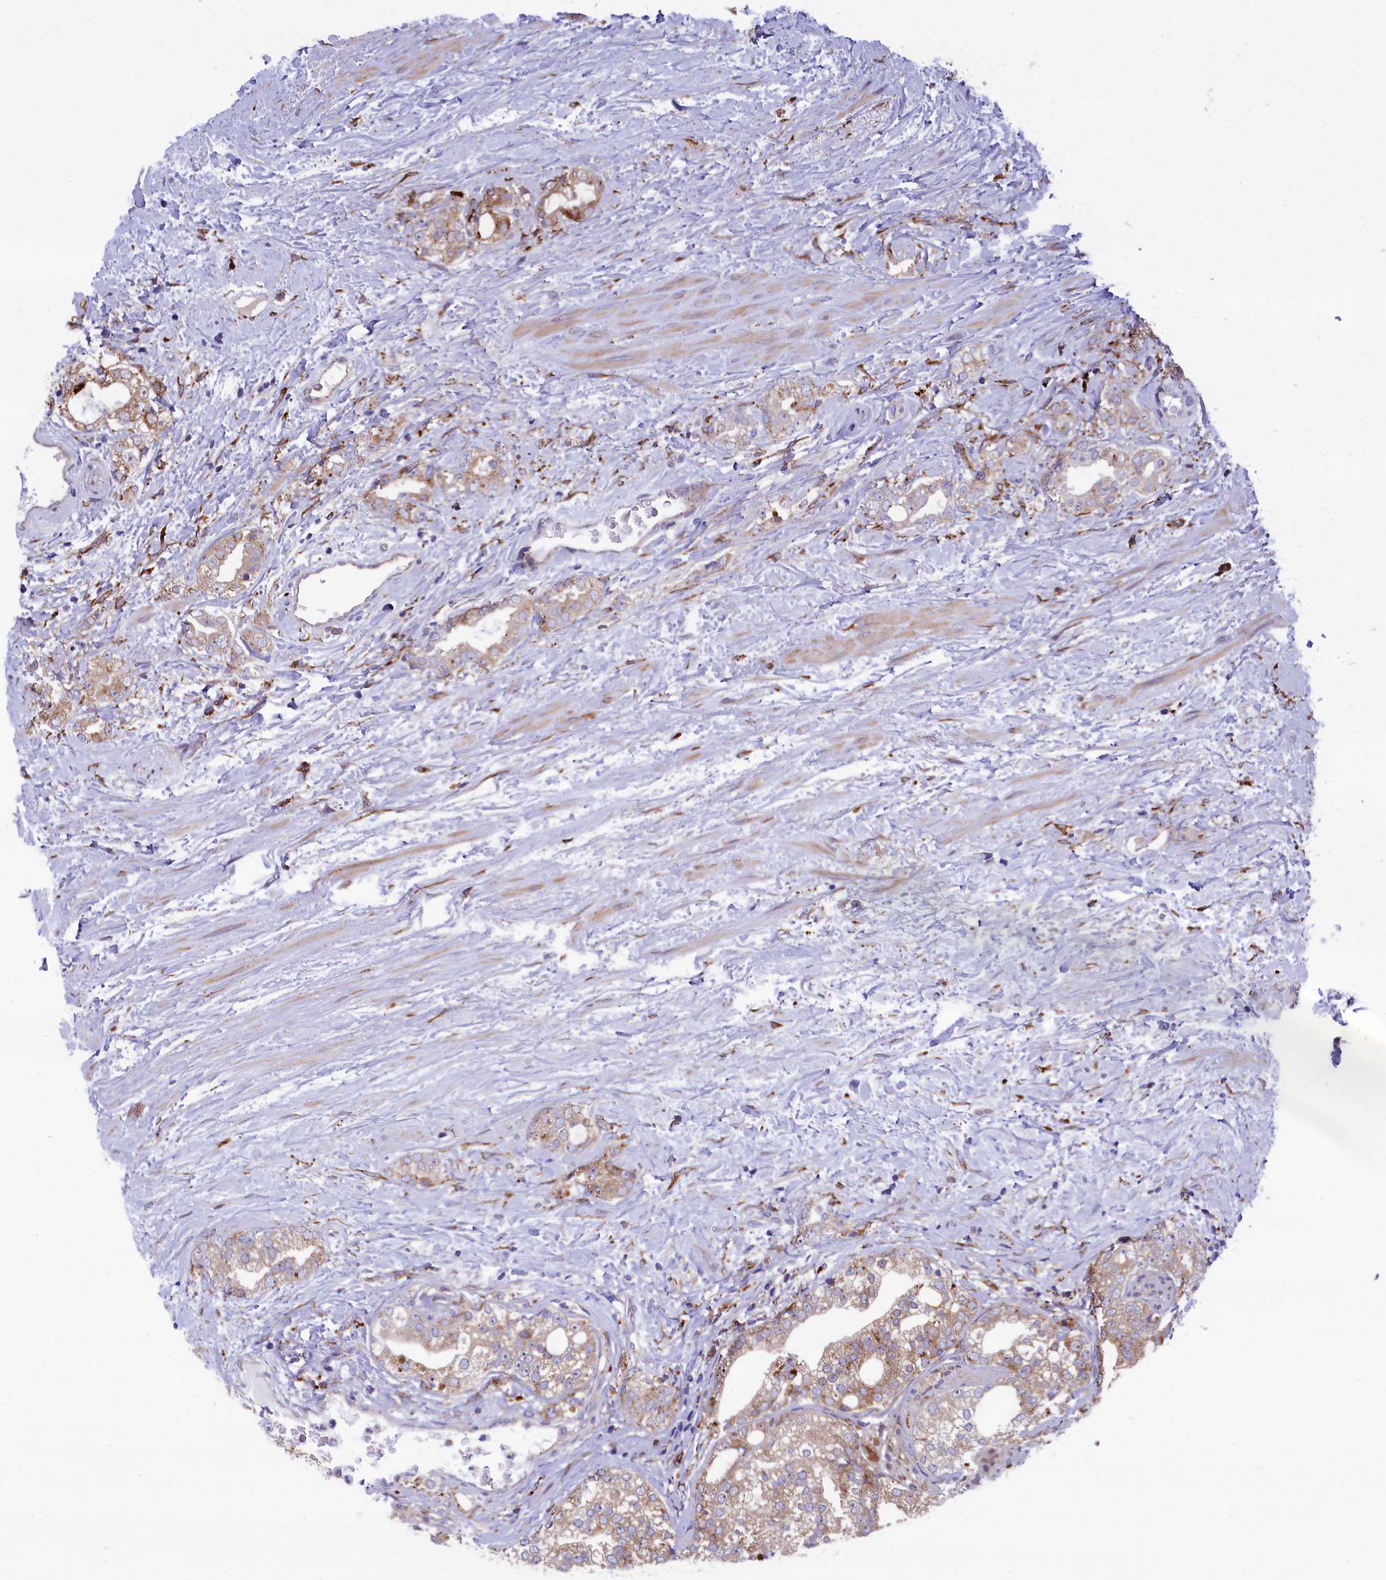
{"staining": {"intensity": "moderate", "quantity": ">75%", "location": "cytoplasmic/membranous"}, "tissue": "prostate cancer", "cell_type": "Tumor cells", "image_type": "cancer", "snomed": [{"axis": "morphology", "description": "Adenocarcinoma, High grade"}, {"axis": "topography", "description": "Prostate"}], "caption": "The histopathology image reveals a brown stain indicating the presence of a protein in the cytoplasmic/membranous of tumor cells in high-grade adenocarcinoma (prostate).", "gene": "MAN2B1", "patient": {"sex": "male", "age": 64}}